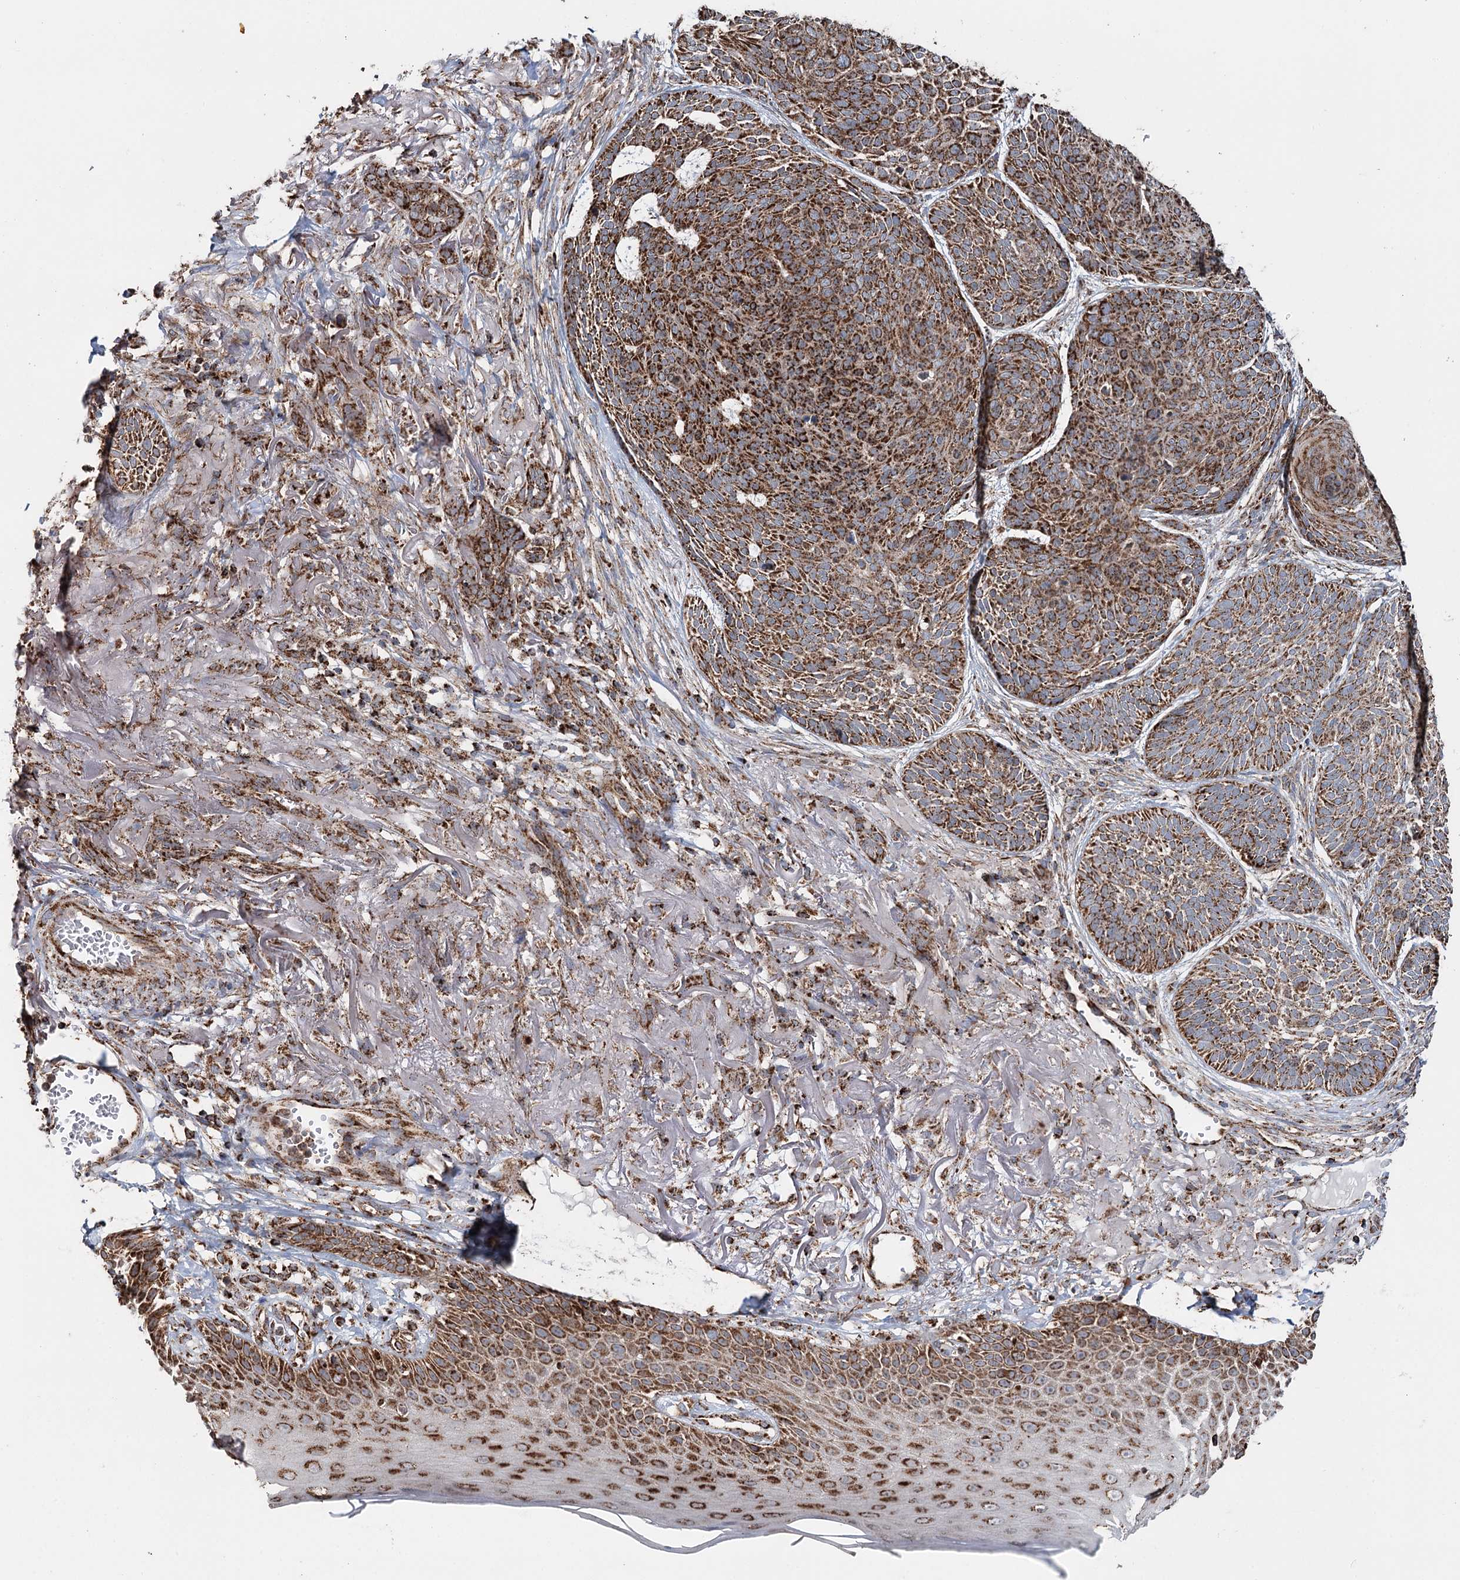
{"staining": {"intensity": "strong", "quantity": ">75%", "location": "cytoplasmic/membranous"}, "tissue": "skin cancer", "cell_type": "Tumor cells", "image_type": "cancer", "snomed": [{"axis": "morphology", "description": "Normal tissue, NOS"}, {"axis": "morphology", "description": "Basal cell carcinoma"}, {"axis": "topography", "description": "Skin"}], "caption": "Immunohistochemistry (IHC) image of human skin cancer stained for a protein (brown), which exhibits high levels of strong cytoplasmic/membranous expression in approximately >75% of tumor cells.", "gene": "APH1A", "patient": {"sex": "male", "age": 66}}